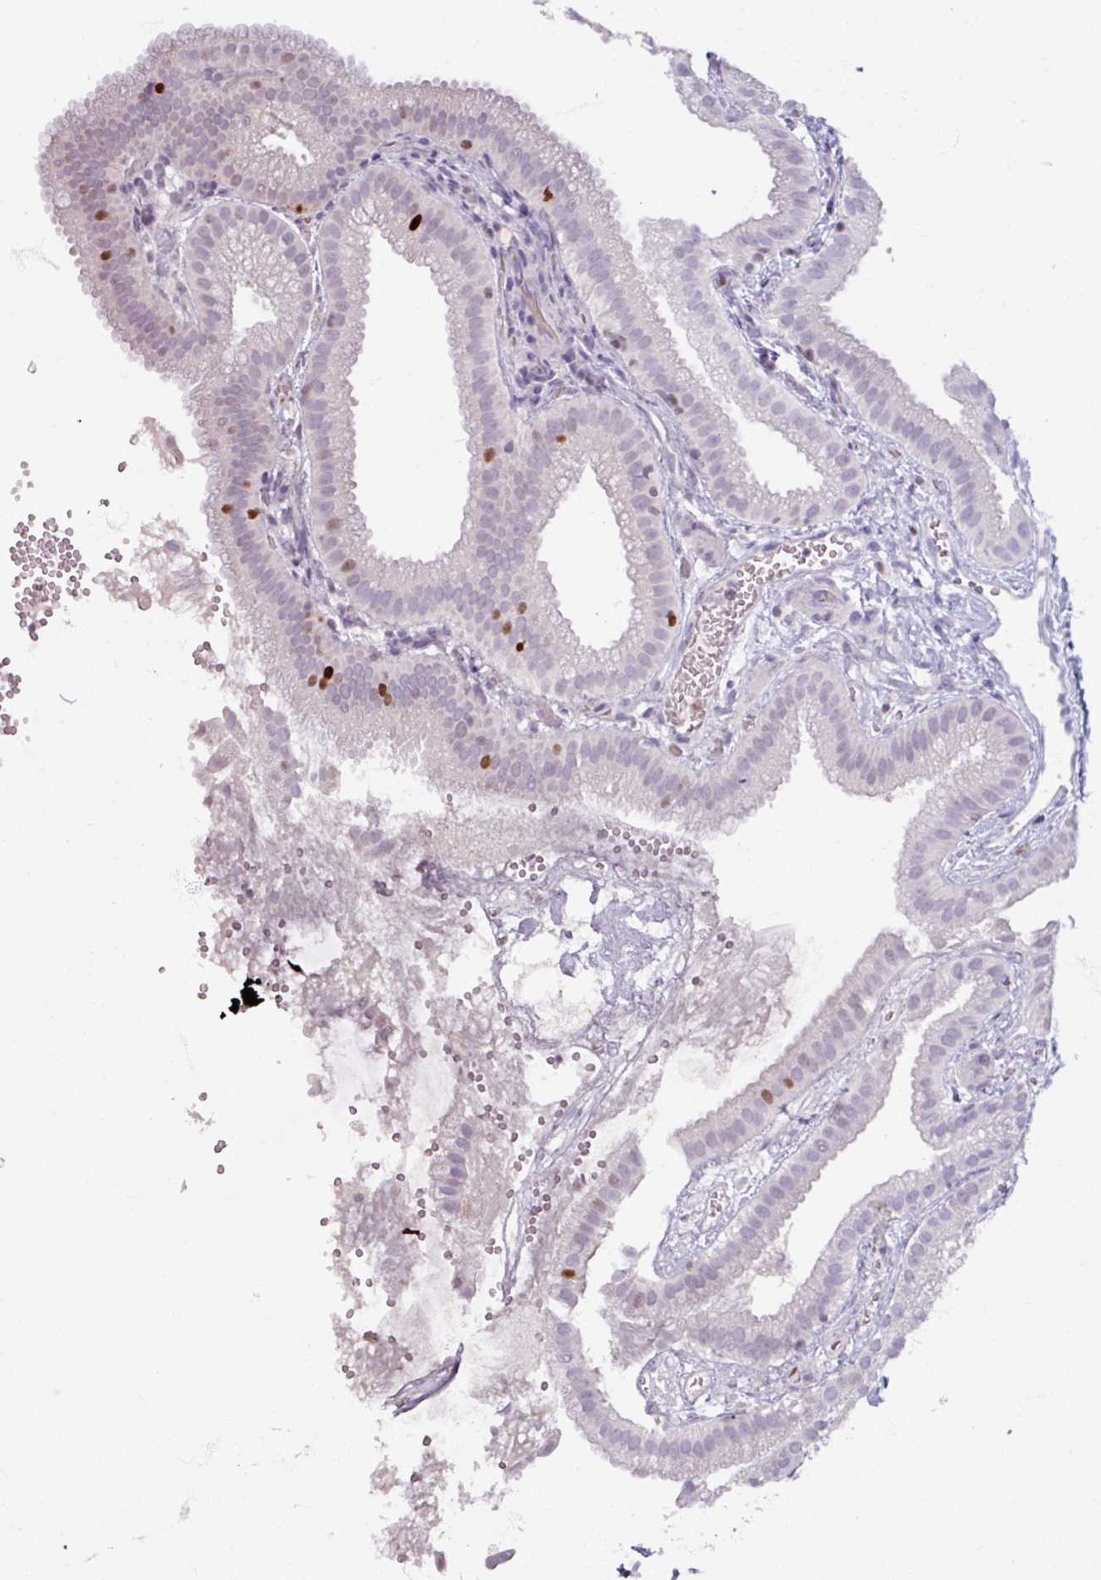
{"staining": {"intensity": "strong", "quantity": "<25%", "location": "nuclear"}, "tissue": "gallbladder", "cell_type": "Glandular cells", "image_type": "normal", "snomed": [{"axis": "morphology", "description": "Normal tissue, NOS"}, {"axis": "topography", "description": "Gallbladder"}], "caption": "Strong nuclear expression is identified in approximately <25% of glandular cells in unremarkable gallbladder.", "gene": "ATAD2", "patient": {"sex": "female", "age": 63}}